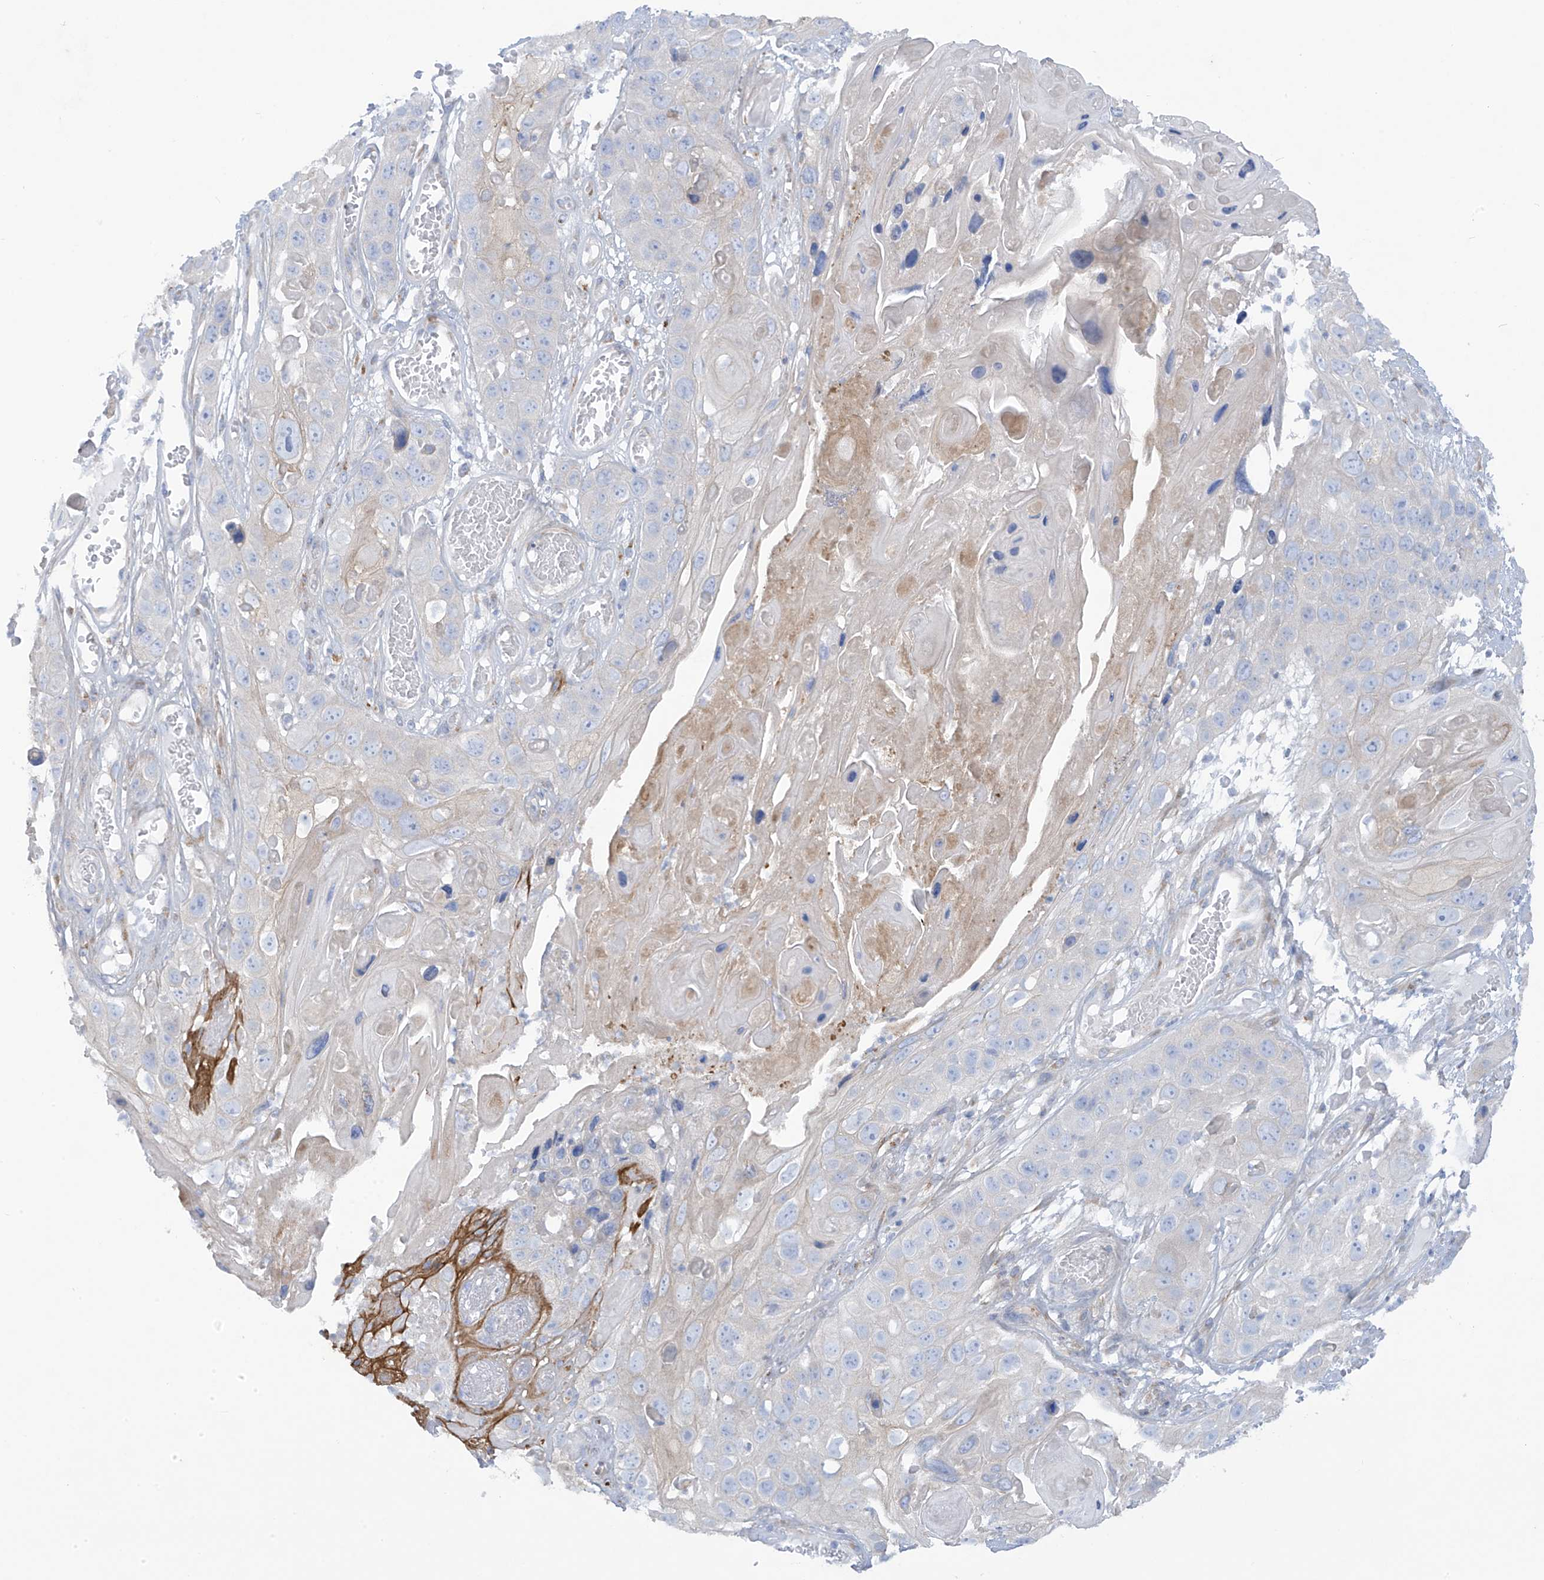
{"staining": {"intensity": "negative", "quantity": "none", "location": "none"}, "tissue": "skin cancer", "cell_type": "Tumor cells", "image_type": "cancer", "snomed": [{"axis": "morphology", "description": "Squamous cell carcinoma, NOS"}, {"axis": "topography", "description": "Skin"}], "caption": "Immunohistochemistry of skin cancer demonstrates no staining in tumor cells.", "gene": "TRMT2B", "patient": {"sex": "male", "age": 55}}